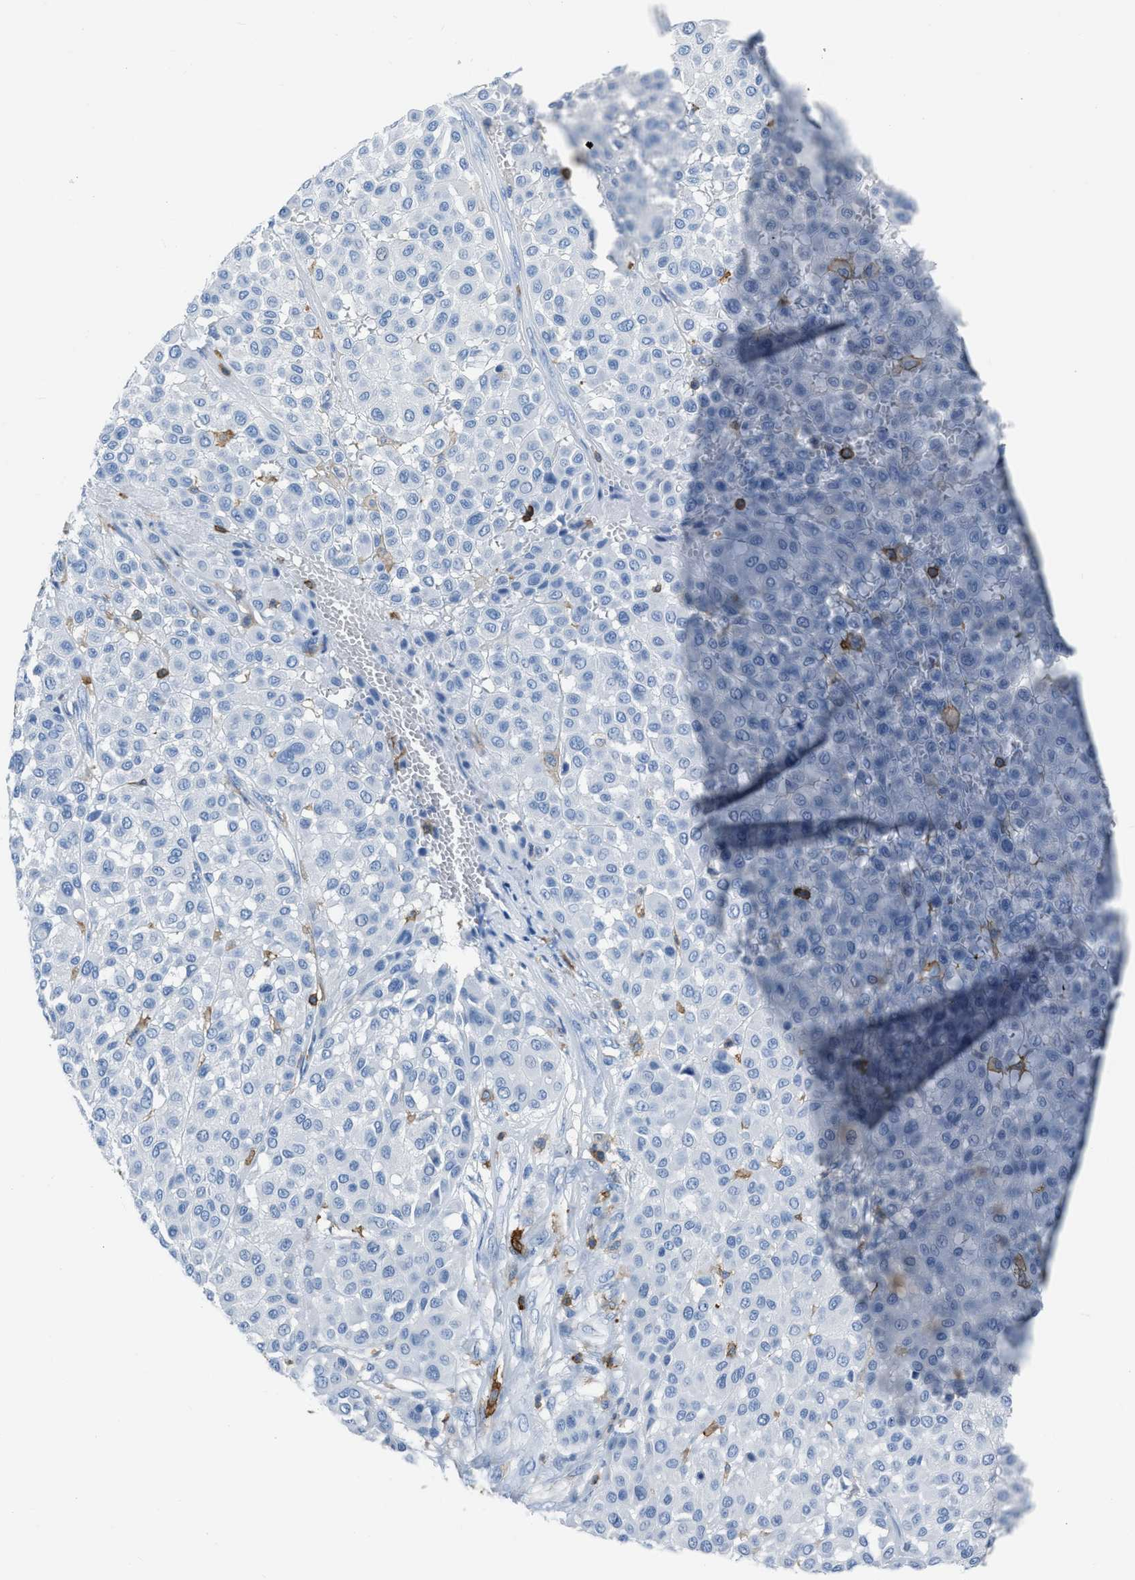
{"staining": {"intensity": "negative", "quantity": "none", "location": "none"}, "tissue": "melanoma", "cell_type": "Tumor cells", "image_type": "cancer", "snomed": [{"axis": "morphology", "description": "Malignant melanoma, Metastatic site"}, {"axis": "topography", "description": "Soft tissue"}], "caption": "Immunohistochemistry (IHC) micrograph of neoplastic tissue: human malignant melanoma (metastatic site) stained with DAB (3,3'-diaminobenzidine) demonstrates no significant protein positivity in tumor cells.", "gene": "LSP1", "patient": {"sex": "male", "age": 41}}